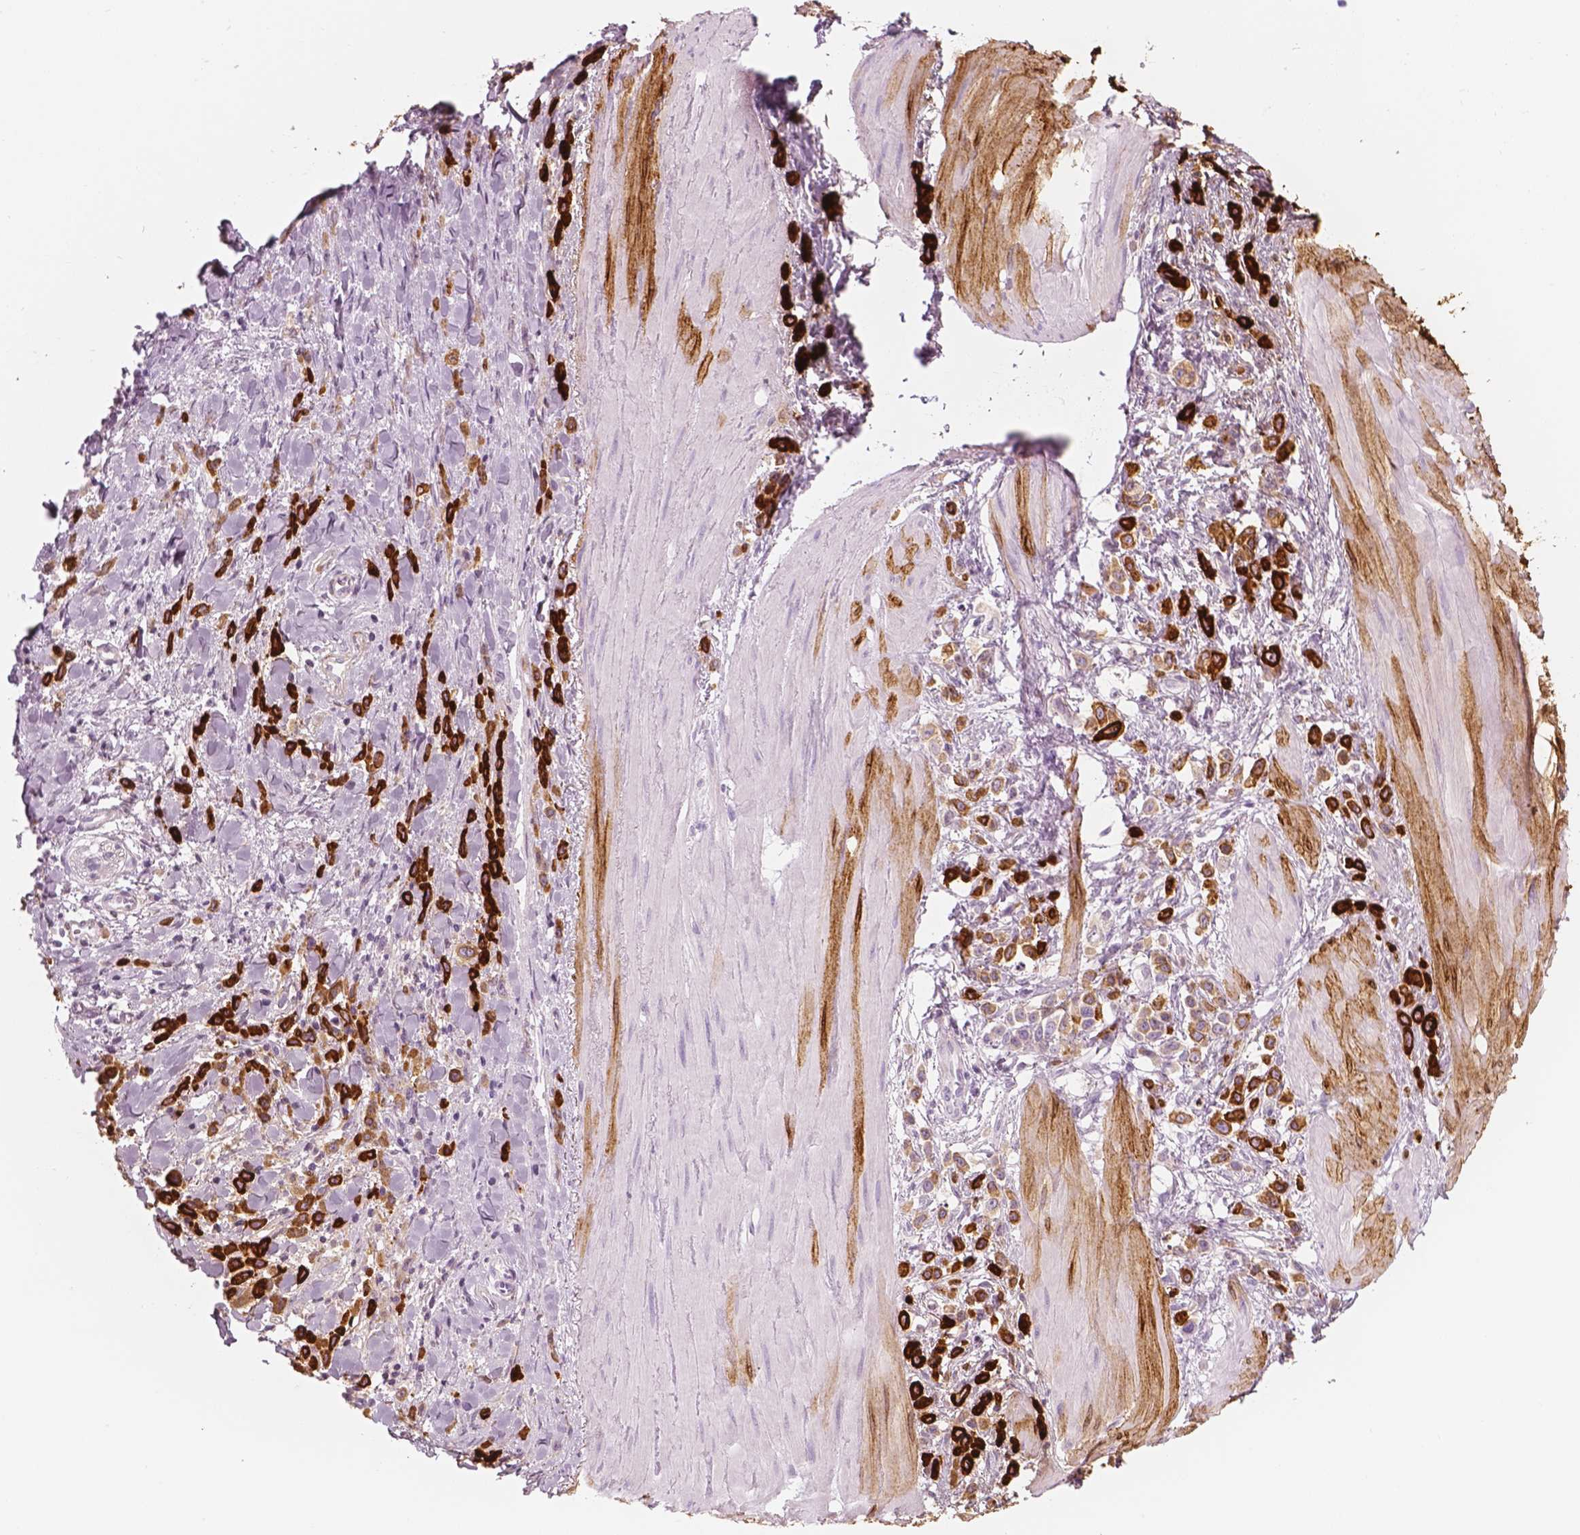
{"staining": {"intensity": "strong", "quantity": ">75%", "location": "cytoplasmic/membranous"}, "tissue": "stomach cancer", "cell_type": "Tumor cells", "image_type": "cancer", "snomed": [{"axis": "morphology", "description": "Adenocarcinoma, NOS"}, {"axis": "topography", "description": "Stomach"}], "caption": "Stomach adenocarcinoma stained with a protein marker displays strong staining in tumor cells.", "gene": "CES1", "patient": {"sex": "male", "age": 47}}